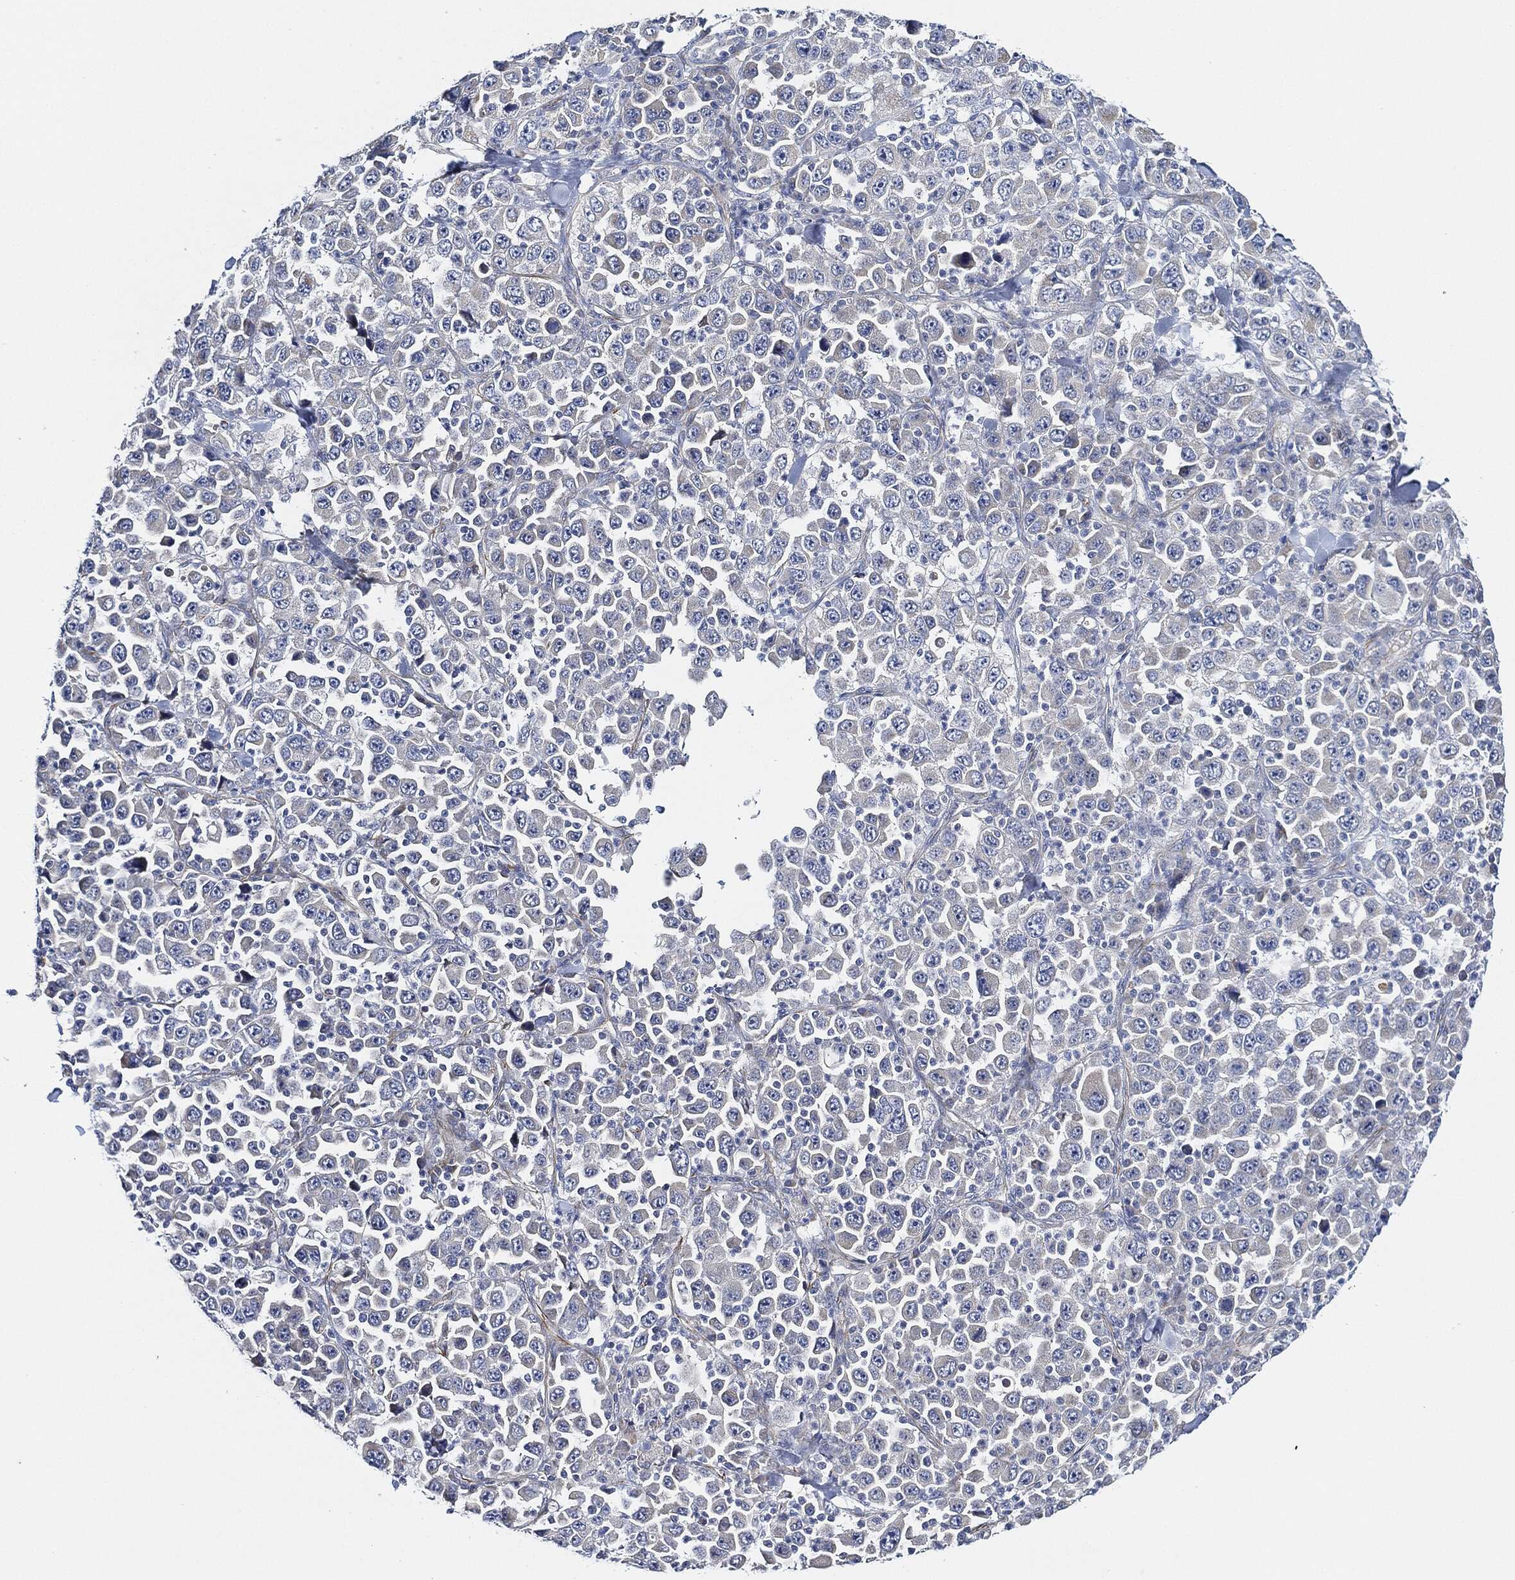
{"staining": {"intensity": "negative", "quantity": "none", "location": "none"}, "tissue": "stomach cancer", "cell_type": "Tumor cells", "image_type": "cancer", "snomed": [{"axis": "morphology", "description": "Normal tissue, NOS"}, {"axis": "morphology", "description": "Adenocarcinoma, NOS"}, {"axis": "topography", "description": "Stomach, upper"}, {"axis": "topography", "description": "Stomach"}], "caption": "Tumor cells show no significant staining in stomach cancer.", "gene": "THSD1", "patient": {"sex": "male", "age": 59}}